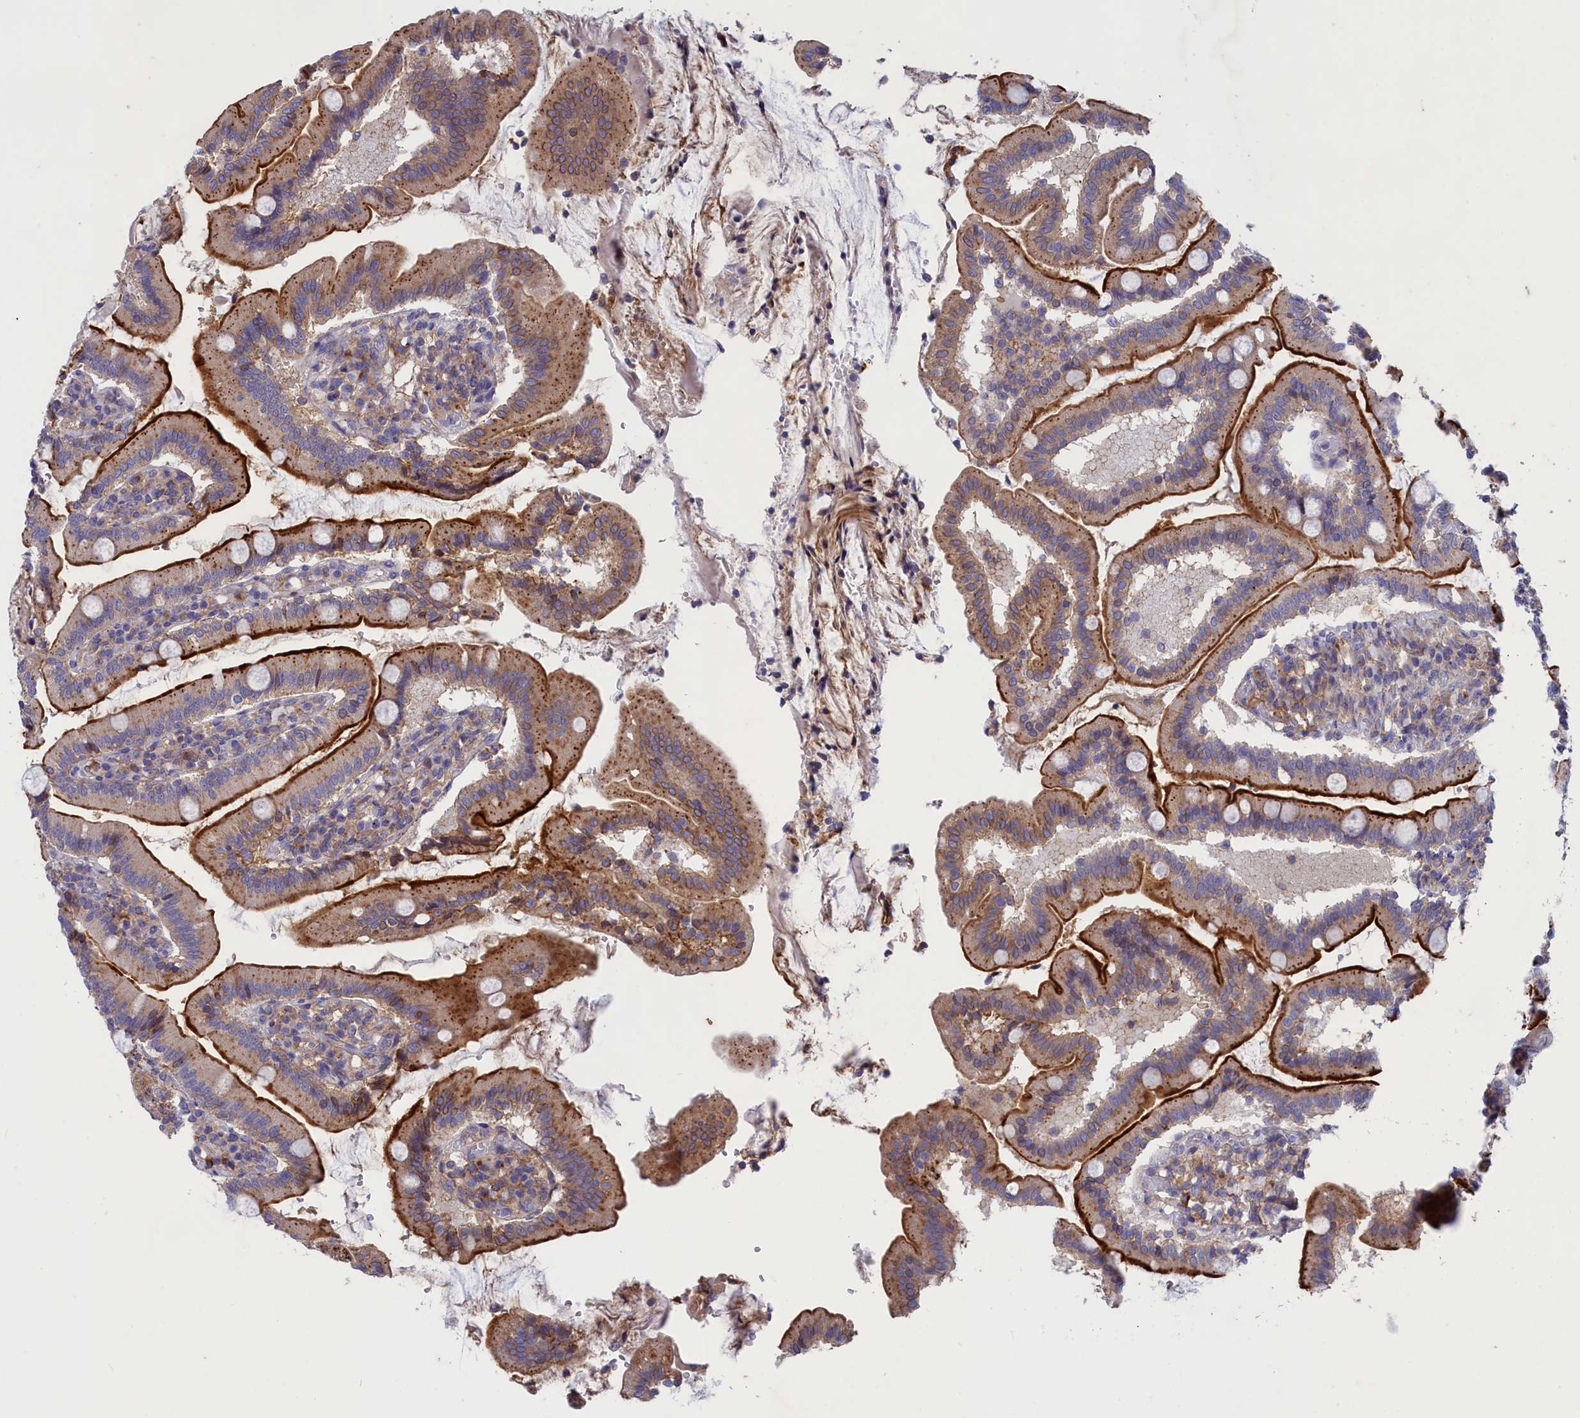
{"staining": {"intensity": "strong", "quantity": "25%-75%", "location": "cytoplasmic/membranous"}, "tissue": "duodenum", "cell_type": "Glandular cells", "image_type": "normal", "snomed": [{"axis": "morphology", "description": "Normal tissue, NOS"}, {"axis": "topography", "description": "Duodenum"}], "caption": "Immunohistochemistry photomicrograph of benign duodenum: human duodenum stained using immunohistochemistry displays high levels of strong protein expression localized specifically in the cytoplasmic/membranous of glandular cells, appearing as a cytoplasmic/membranous brown color.", "gene": "SCAMP4", "patient": {"sex": "female", "age": 67}}